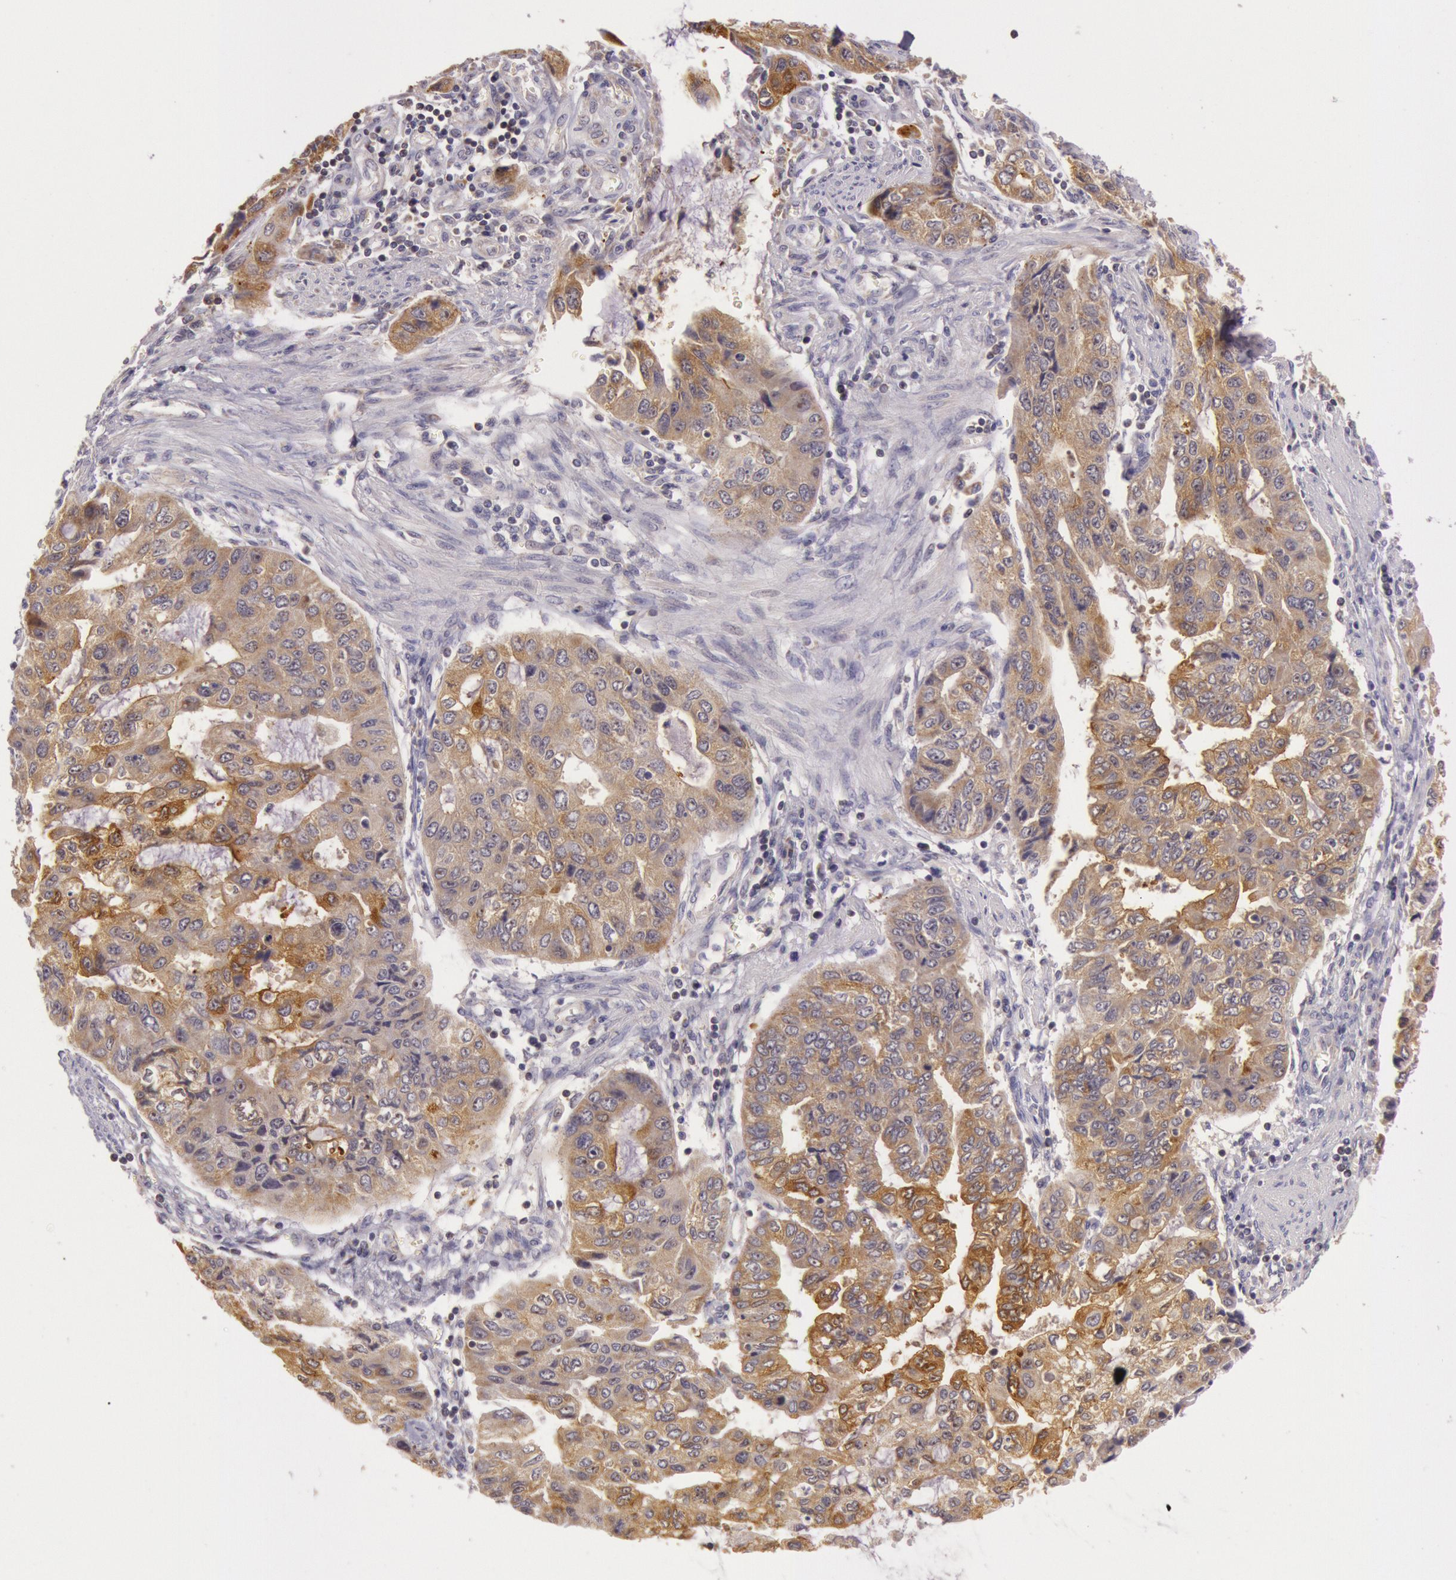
{"staining": {"intensity": "strong", "quantity": ">75%", "location": "cytoplasmic/membranous"}, "tissue": "stomach cancer", "cell_type": "Tumor cells", "image_type": "cancer", "snomed": [{"axis": "morphology", "description": "Adenocarcinoma, NOS"}, {"axis": "topography", "description": "Stomach, upper"}], "caption": "IHC (DAB) staining of stomach cancer (adenocarcinoma) exhibits strong cytoplasmic/membranous protein expression in about >75% of tumor cells.", "gene": "CDK16", "patient": {"sex": "female", "age": 52}}